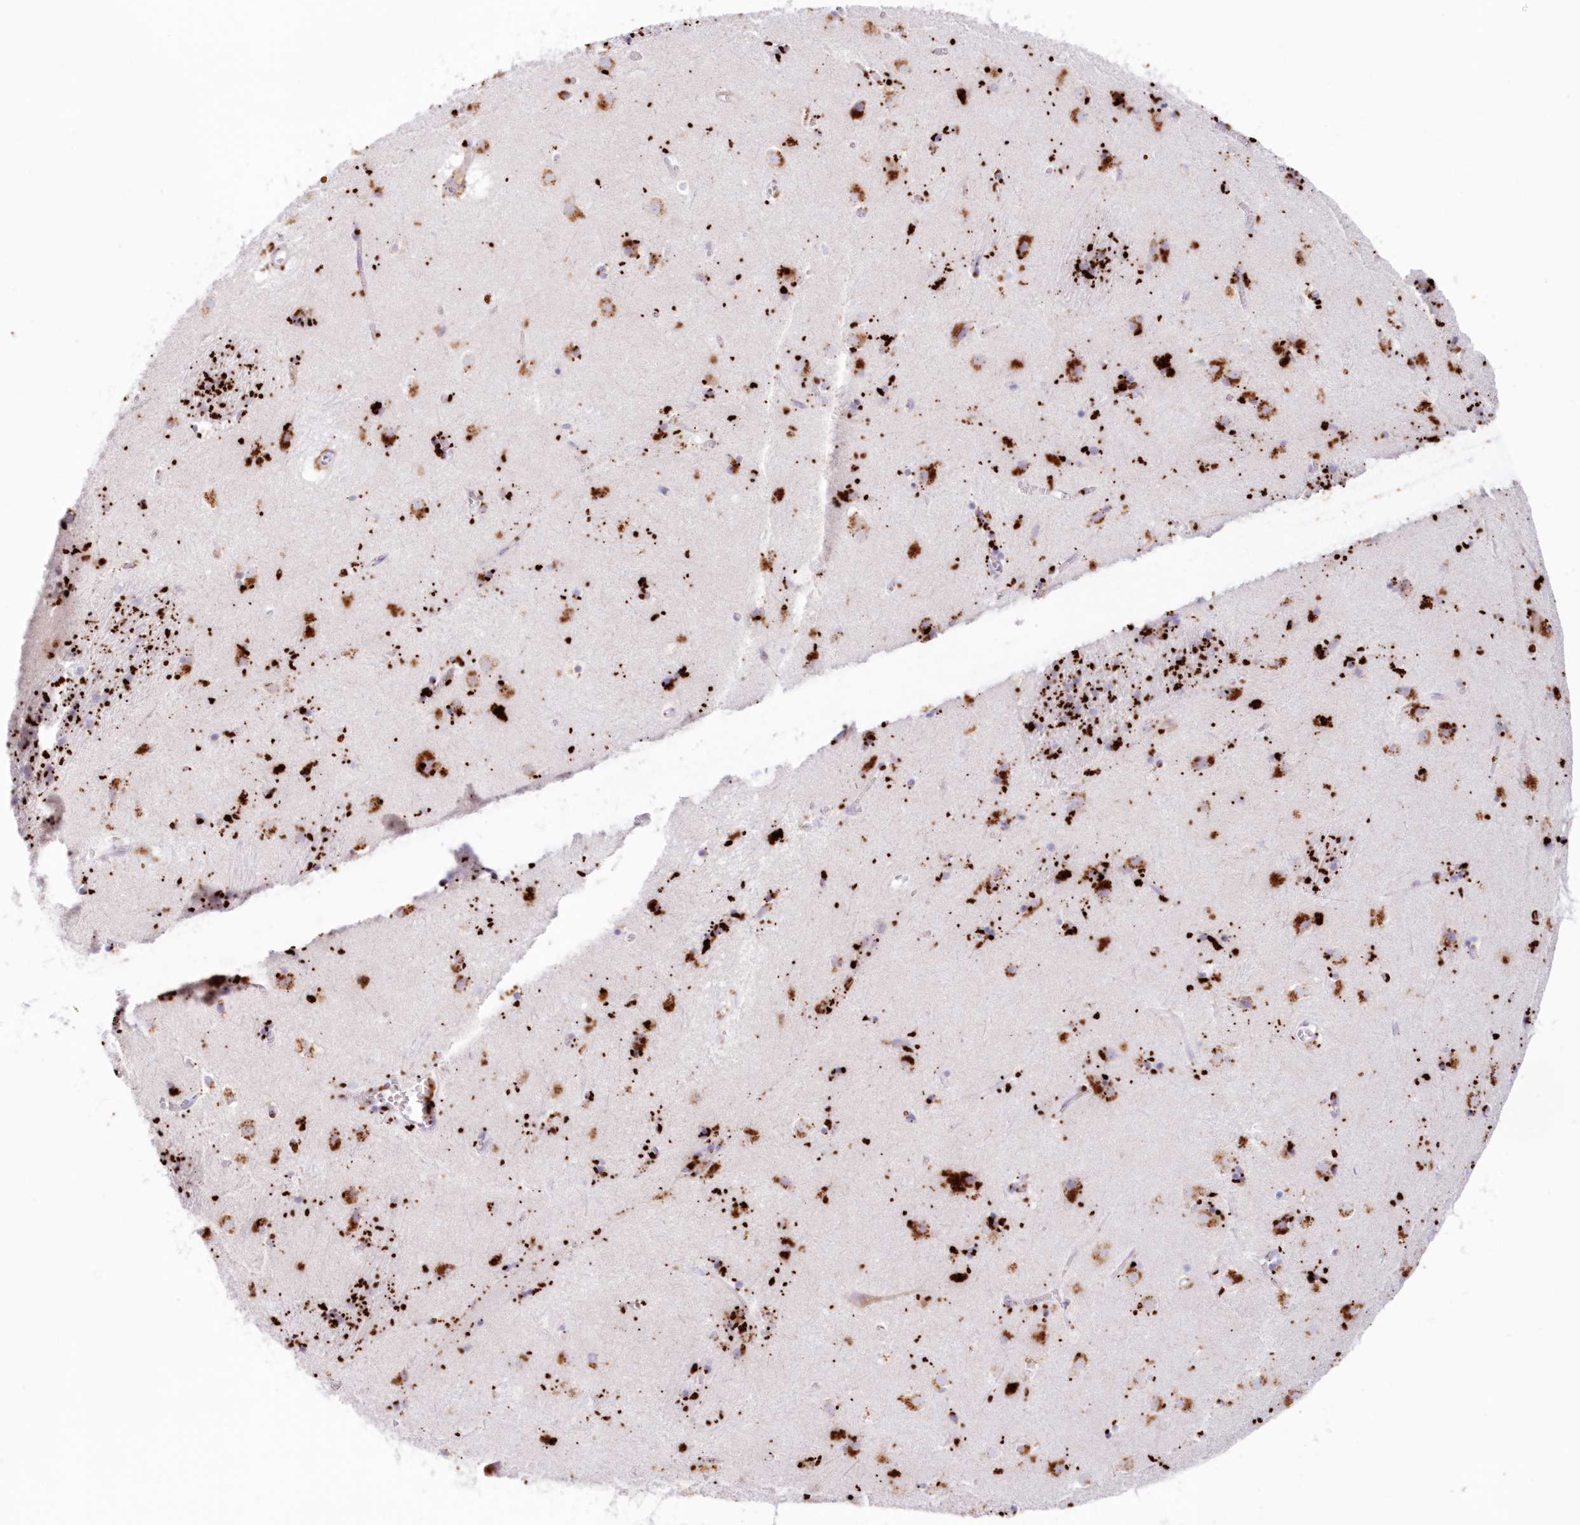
{"staining": {"intensity": "strong", "quantity": "25%-75%", "location": "cytoplasmic/membranous"}, "tissue": "caudate", "cell_type": "Glial cells", "image_type": "normal", "snomed": [{"axis": "morphology", "description": "Normal tissue, NOS"}, {"axis": "topography", "description": "Lateral ventricle wall"}], "caption": "Immunohistochemistry (DAB) staining of benign caudate displays strong cytoplasmic/membranous protein staining in about 25%-75% of glial cells.", "gene": "TPP1", "patient": {"sex": "male", "age": 70}}